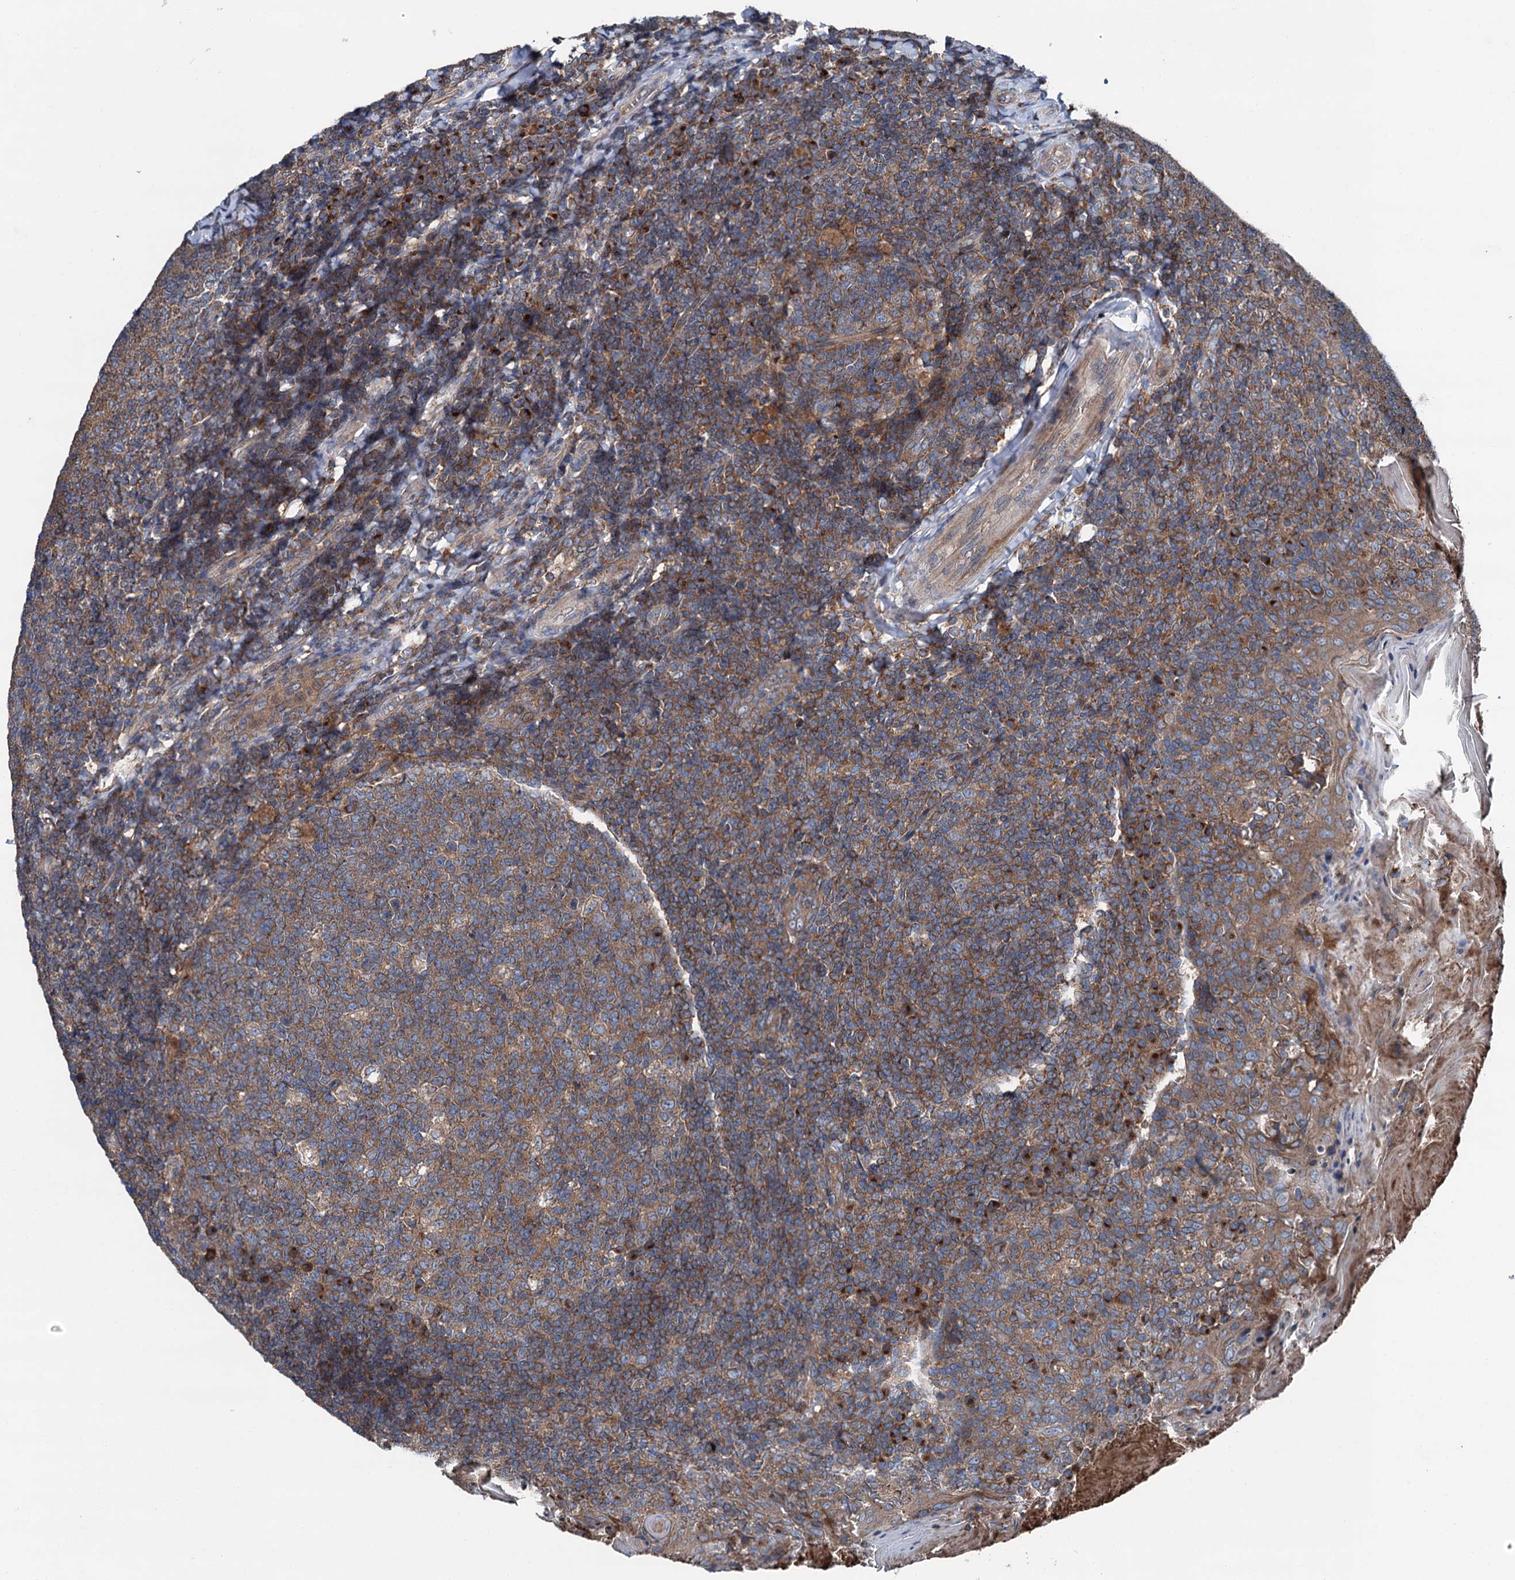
{"staining": {"intensity": "moderate", "quantity": ">75%", "location": "cytoplasmic/membranous"}, "tissue": "tonsil", "cell_type": "Germinal center cells", "image_type": "normal", "snomed": [{"axis": "morphology", "description": "Normal tissue, NOS"}, {"axis": "topography", "description": "Tonsil"}], "caption": "IHC staining of benign tonsil, which shows medium levels of moderate cytoplasmic/membranous positivity in approximately >75% of germinal center cells indicating moderate cytoplasmic/membranous protein positivity. The staining was performed using DAB (brown) for protein detection and nuclei were counterstained in hematoxylin (blue).", "gene": "RUFY1", "patient": {"sex": "female", "age": 19}}